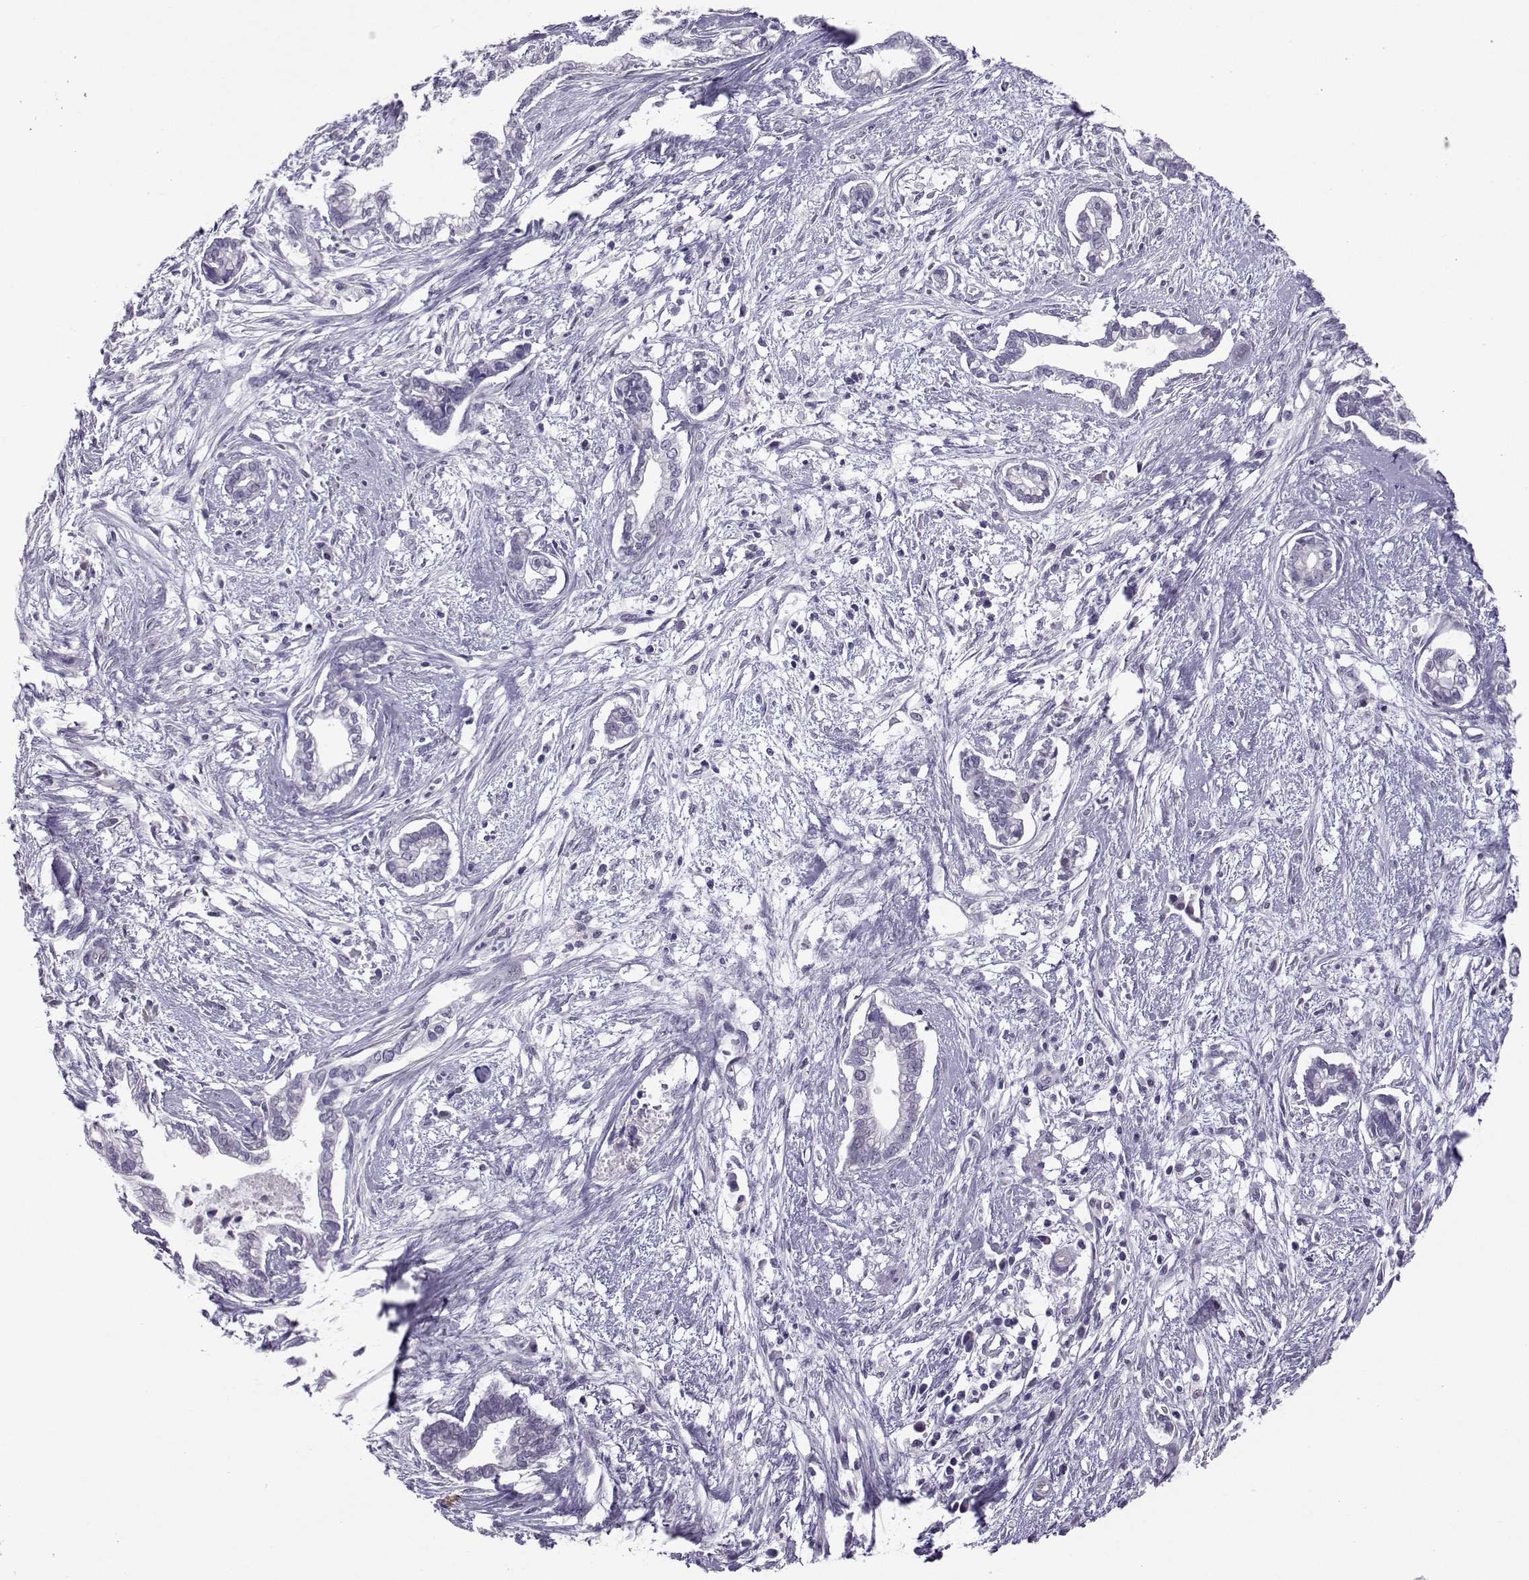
{"staining": {"intensity": "negative", "quantity": "none", "location": "none"}, "tissue": "cervical cancer", "cell_type": "Tumor cells", "image_type": "cancer", "snomed": [{"axis": "morphology", "description": "Adenocarcinoma, NOS"}, {"axis": "topography", "description": "Cervix"}], "caption": "There is no significant staining in tumor cells of cervical cancer (adenocarcinoma).", "gene": "ASRGL1", "patient": {"sex": "female", "age": 62}}